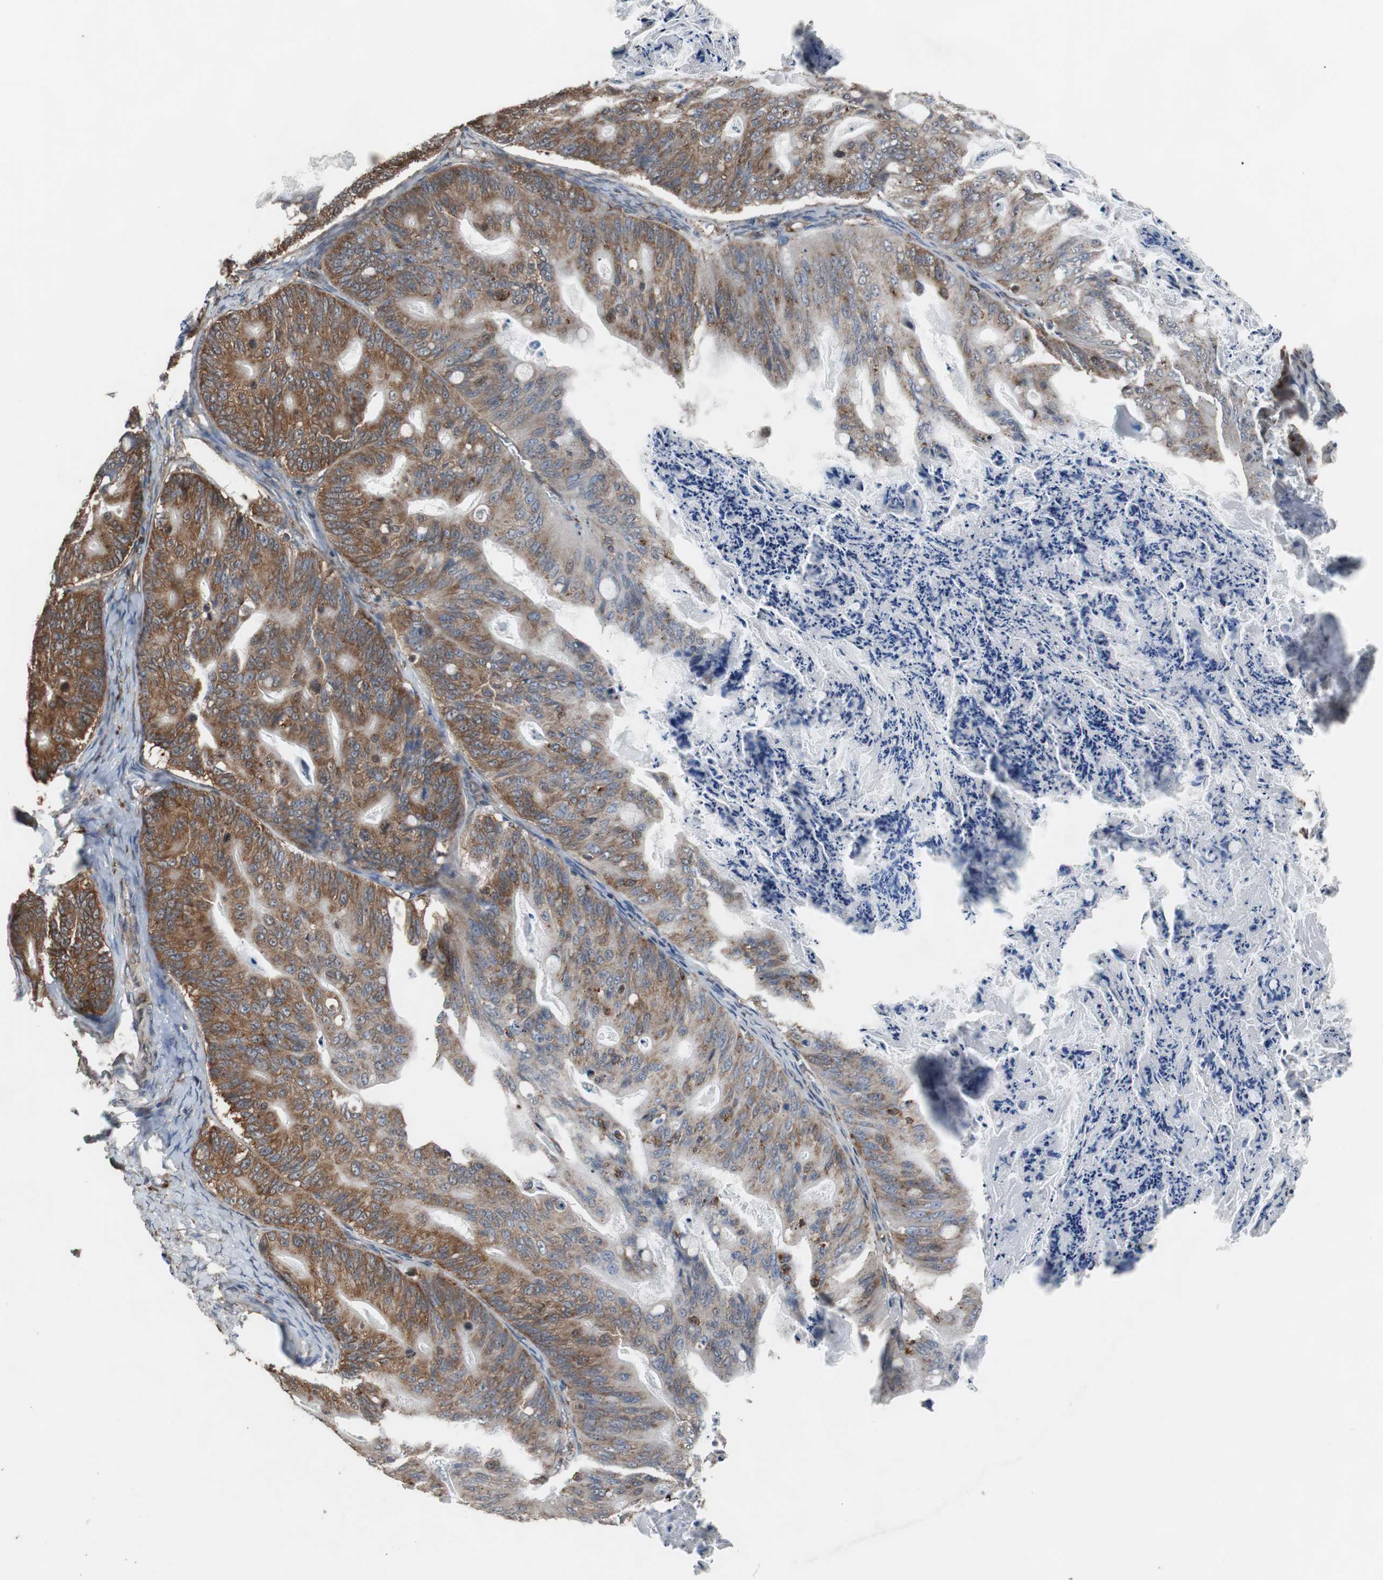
{"staining": {"intensity": "strong", "quantity": ">75%", "location": "cytoplasmic/membranous"}, "tissue": "ovarian cancer", "cell_type": "Tumor cells", "image_type": "cancer", "snomed": [{"axis": "morphology", "description": "Cystadenocarcinoma, mucinous, NOS"}, {"axis": "topography", "description": "Ovary"}], "caption": "This micrograph reveals ovarian mucinous cystadenocarcinoma stained with IHC to label a protein in brown. The cytoplasmic/membranous of tumor cells show strong positivity for the protein. Nuclei are counter-stained blue.", "gene": "USP10", "patient": {"sex": "female", "age": 36}}